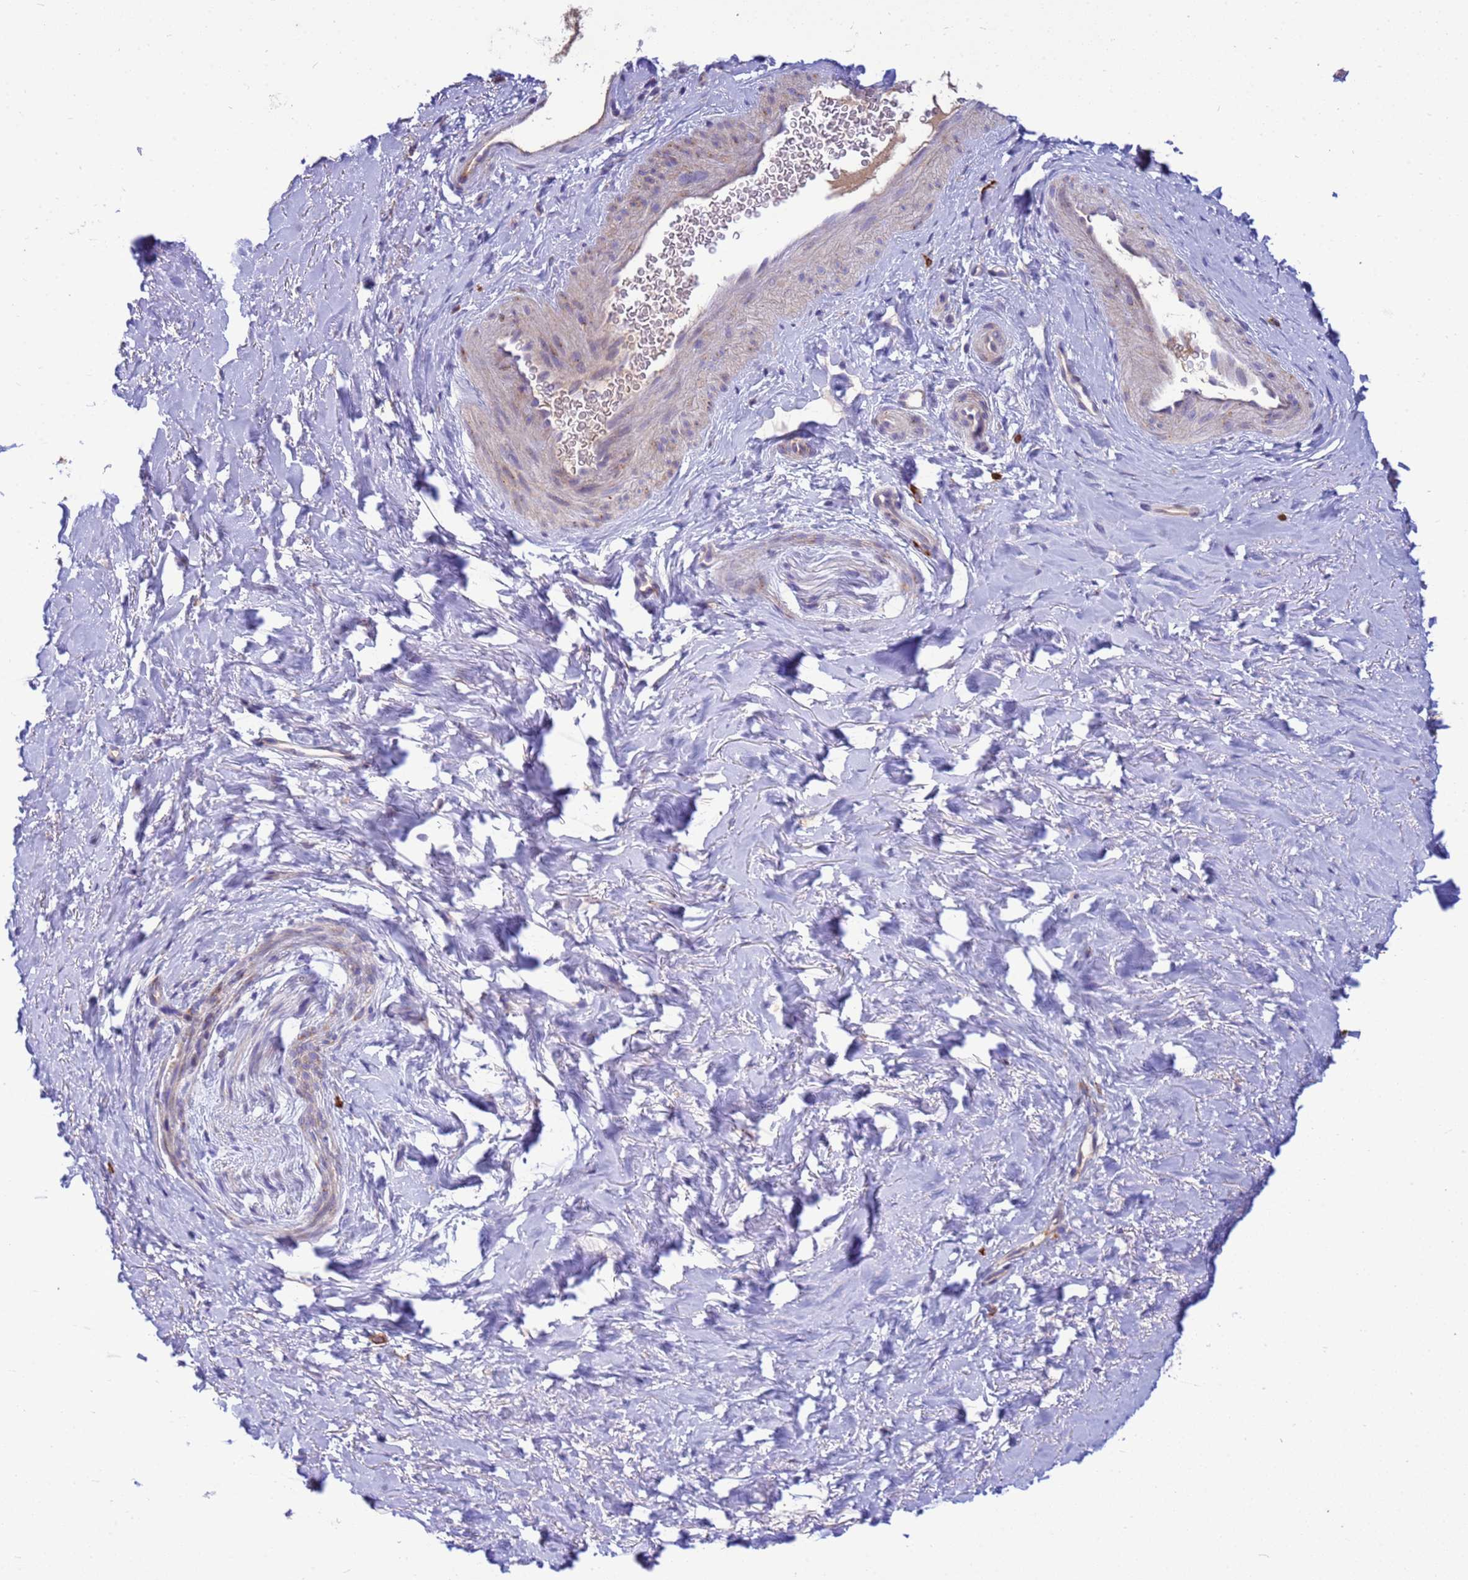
{"staining": {"intensity": "weak", "quantity": "25%-75%", "location": "cytoplasmic/membranous"}, "tissue": "smooth muscle", "cell_type": "Smooth muscle cells", "image_type": "normal", "snomed": [{"axis": "morphology", "description": "Normal tissue, NOS"}, {"axis": "topography", "description": "Smooth muscle"}, {"axis": "topography", "description": "Peripheral nerve tissue"}], "caption": "Weak cytoplasmic/membranous protein positivity is appreciated in about 25%-75% of smooth muscle cells in smooth muscle. (IHC, brightfield microscopy, high magnification).", "gene": "THAP5", "patient": {"sex": "male", "age": 69}}